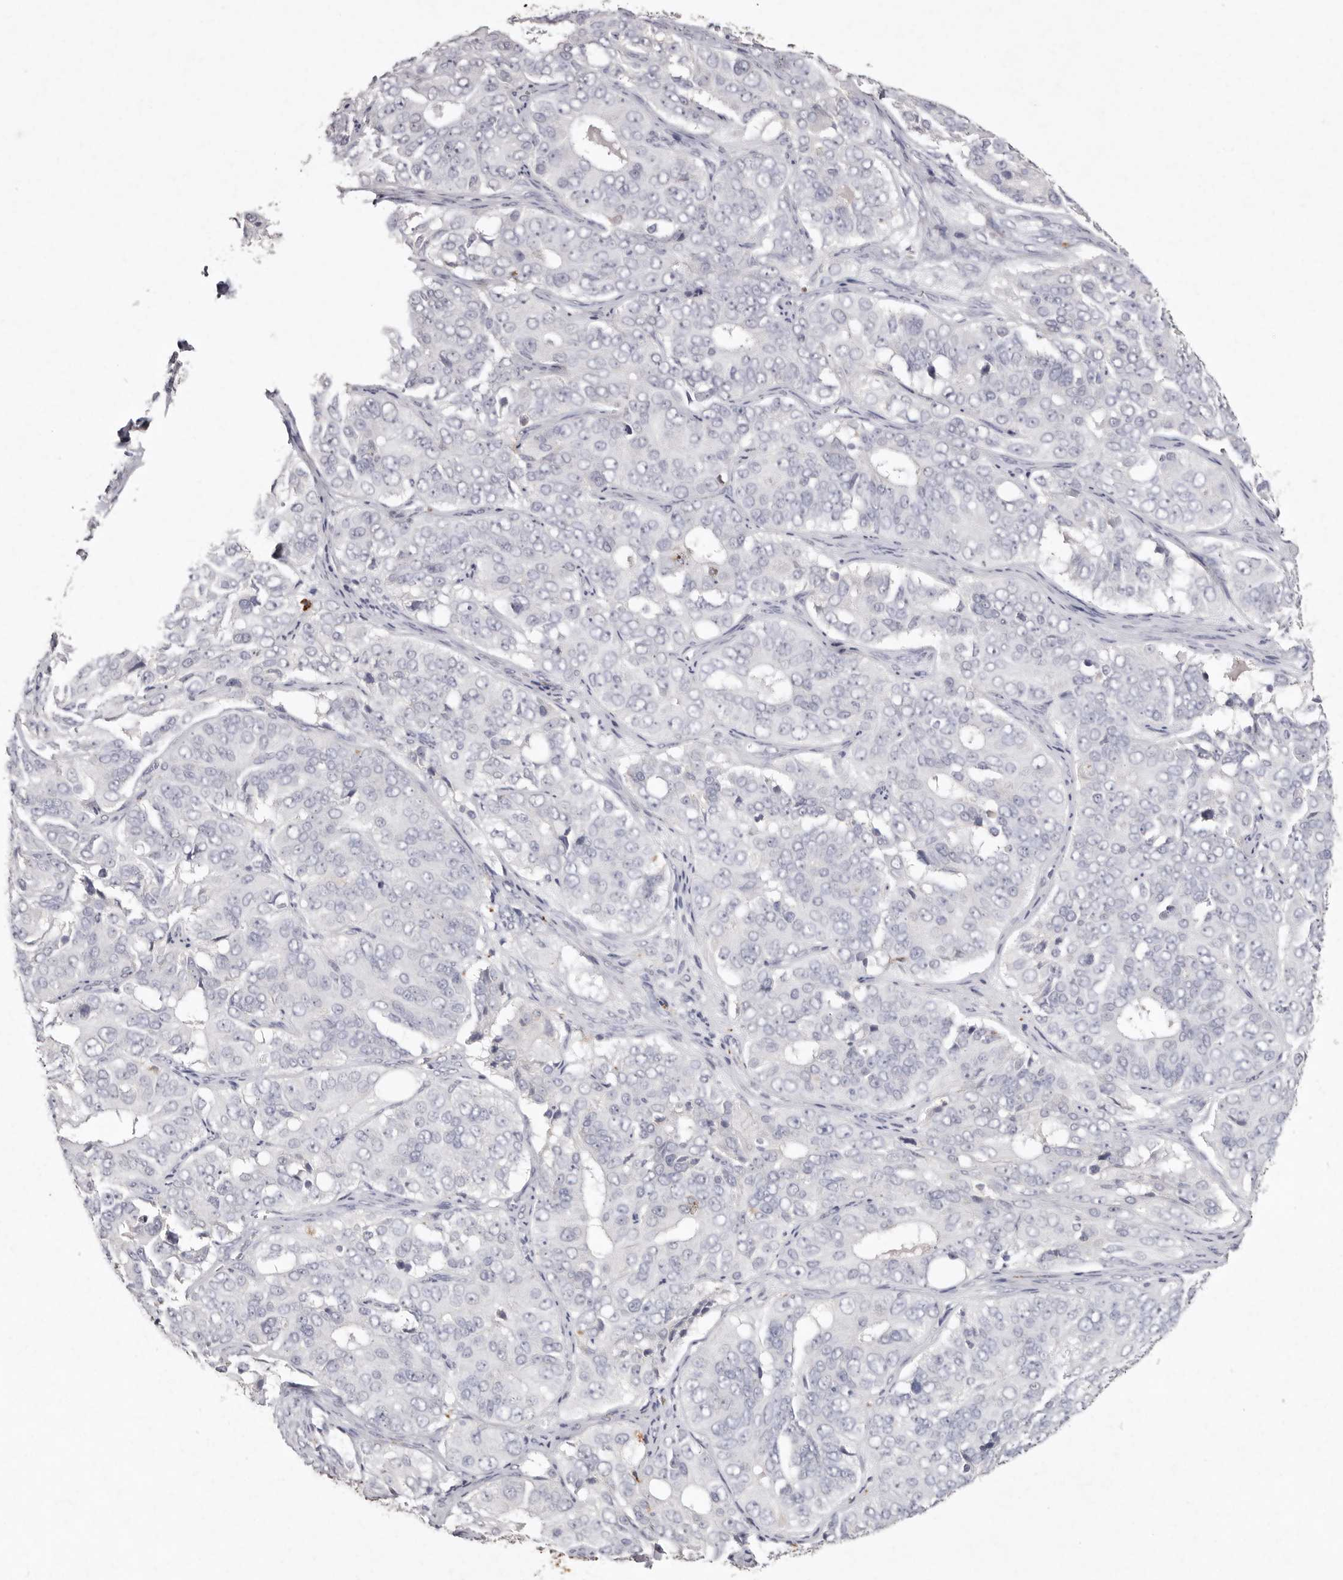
{"staining": {"intensity": "negative", "quantity": "none", "location": "none"}, "tissue": "ovarian cancer", "cell_type": "Tumor cells", "image_type": "cancer", "snomed": [{"axis": "morphology", "description": "Carcinoma, endometroid"}, {"axis": "topography", "description": "Ovary"}], "caption": "Protein analysis of ovarian endometroid carcinoma exhibits no significant expression in tumor cells.", "gene": "FAM185A", "patient": {"sex": "female", "age": 51}}